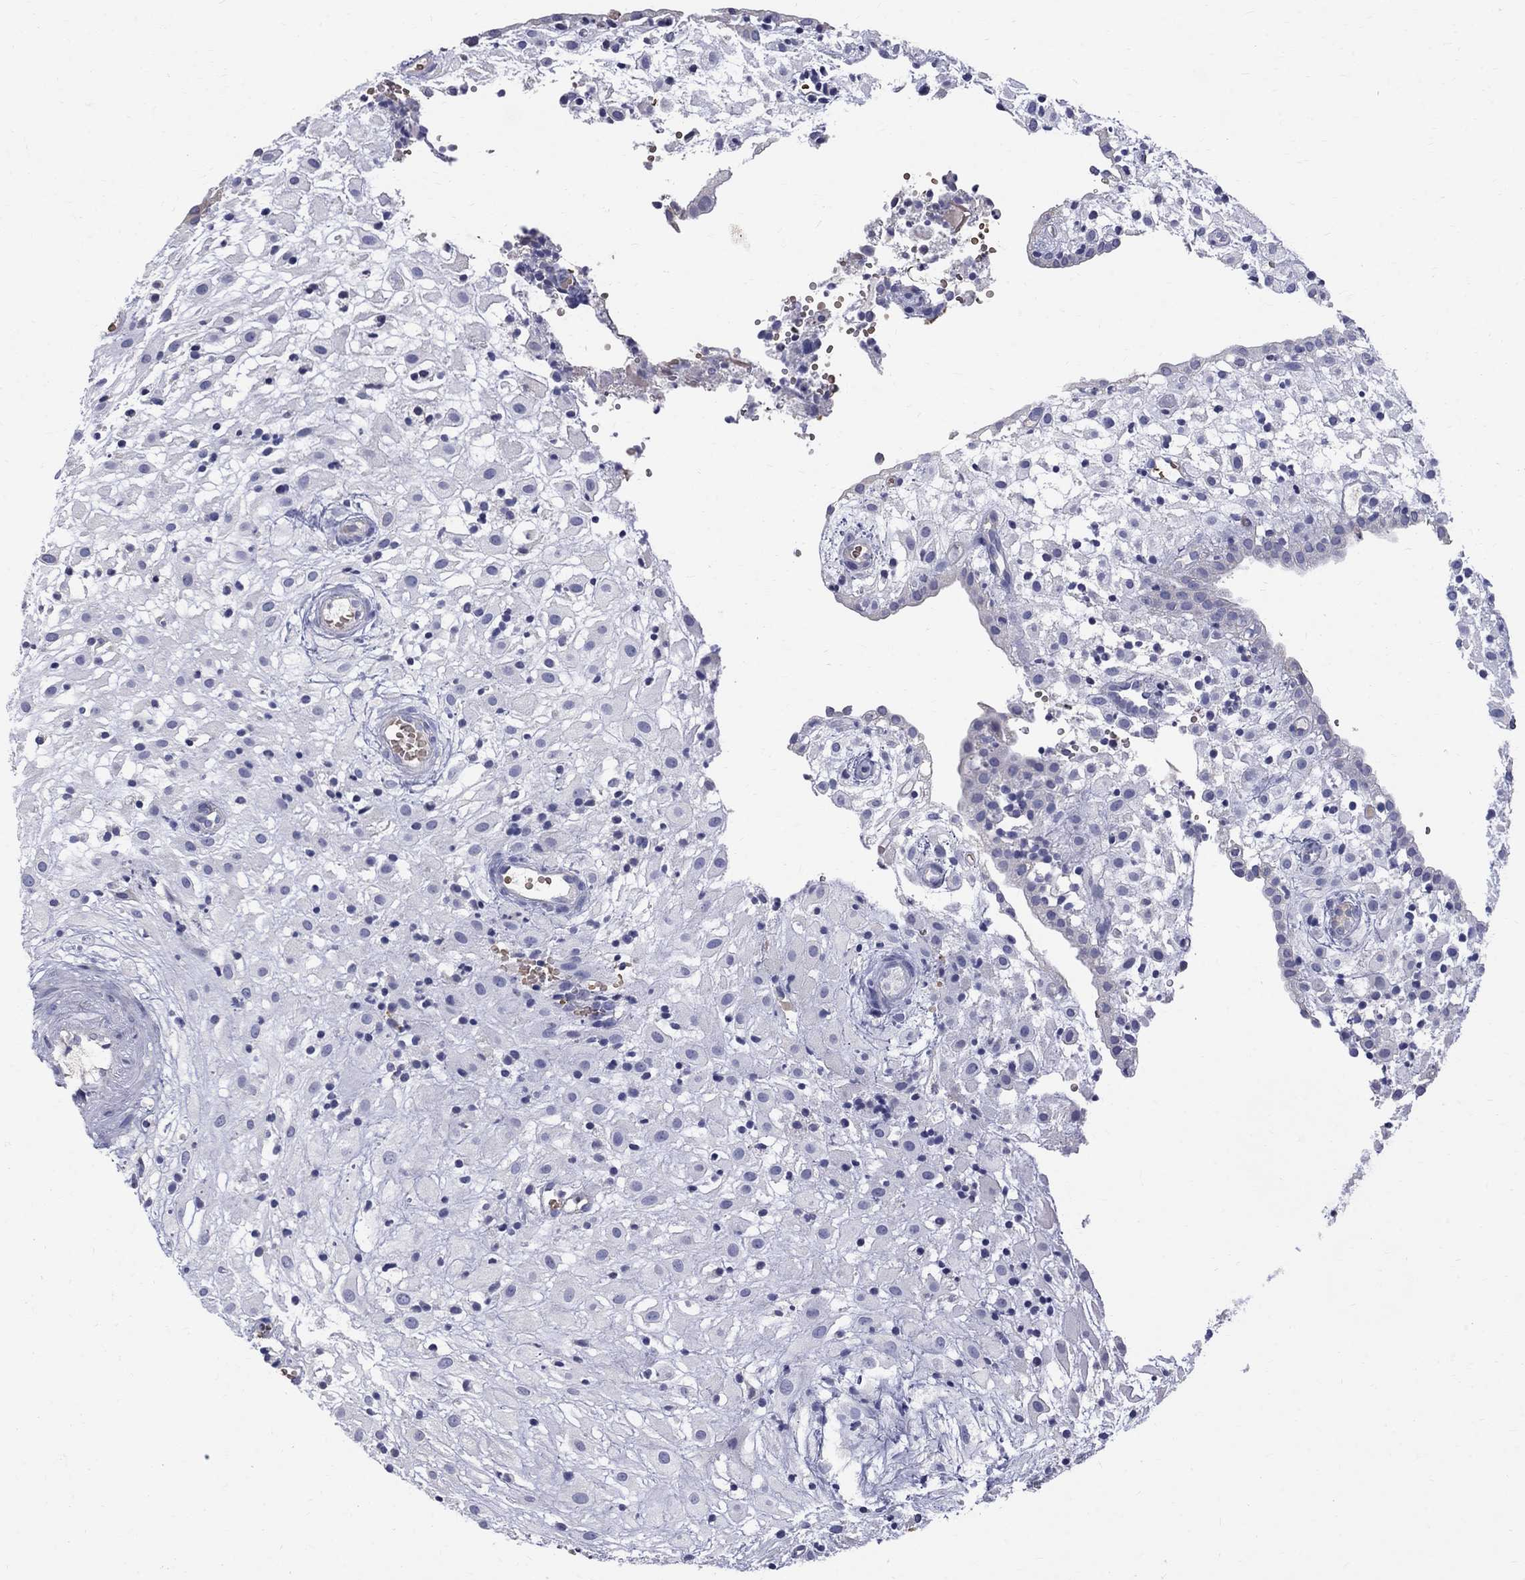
{"staining": {"intensity": "negative", "quantity": "none", "location": "none"}, "tissue": "placenta", "cell_type": "Decidual cells", "image_type": "normal", "snomed": [{"axis": "morphology", "description": "Normal tissue, NOS"}, {"axis": "topography", "description": "Placenta"}], "caption": "DAB immunohistochemical staining of benign placenta demonstrates no significant staining in decidual cells. (DAB (3,3'-diaminobenzidine) IHC, high magnification).", "gene": "AGER", "patient": {"sex": "female", "age": 24}}